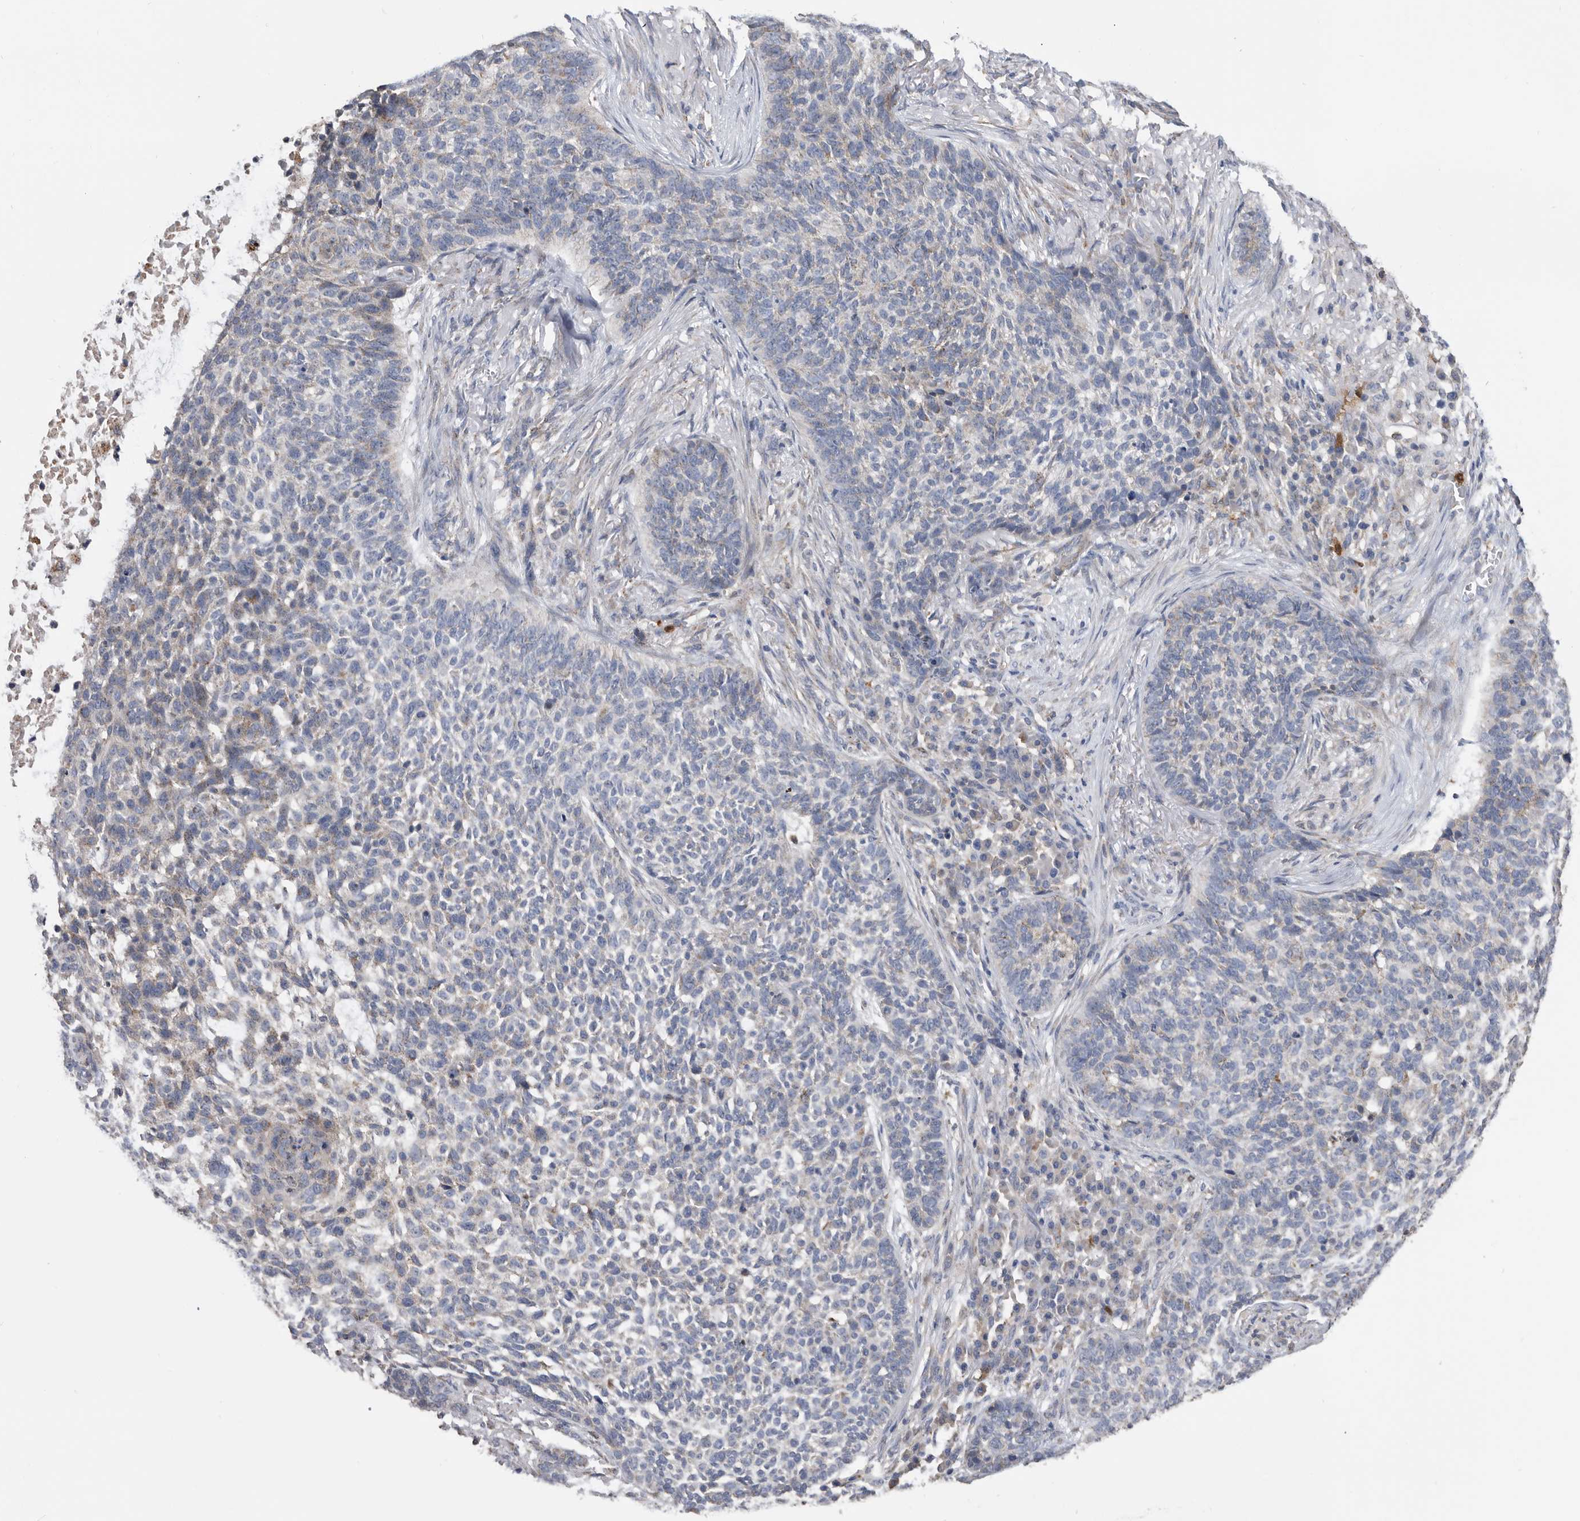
{"staining": {"intensity": "negative", "quantity": "none", "location": "none"}, "tissue": "skin cancer", "cell_type": "Tumor cells", "image_type": "cancer", "snomed": [{"axis": "morphology", "description": "Basal cell carcinoma"}, {"axis": "topography", "description": "Skin"}], "caption": "Protein analysis of skin cancer (basal cell carcinoma) demonstrates no significant staining in tumor cells.", "gene": "CRISPLD2", "patient": {"sex": "male", "age": 85}}